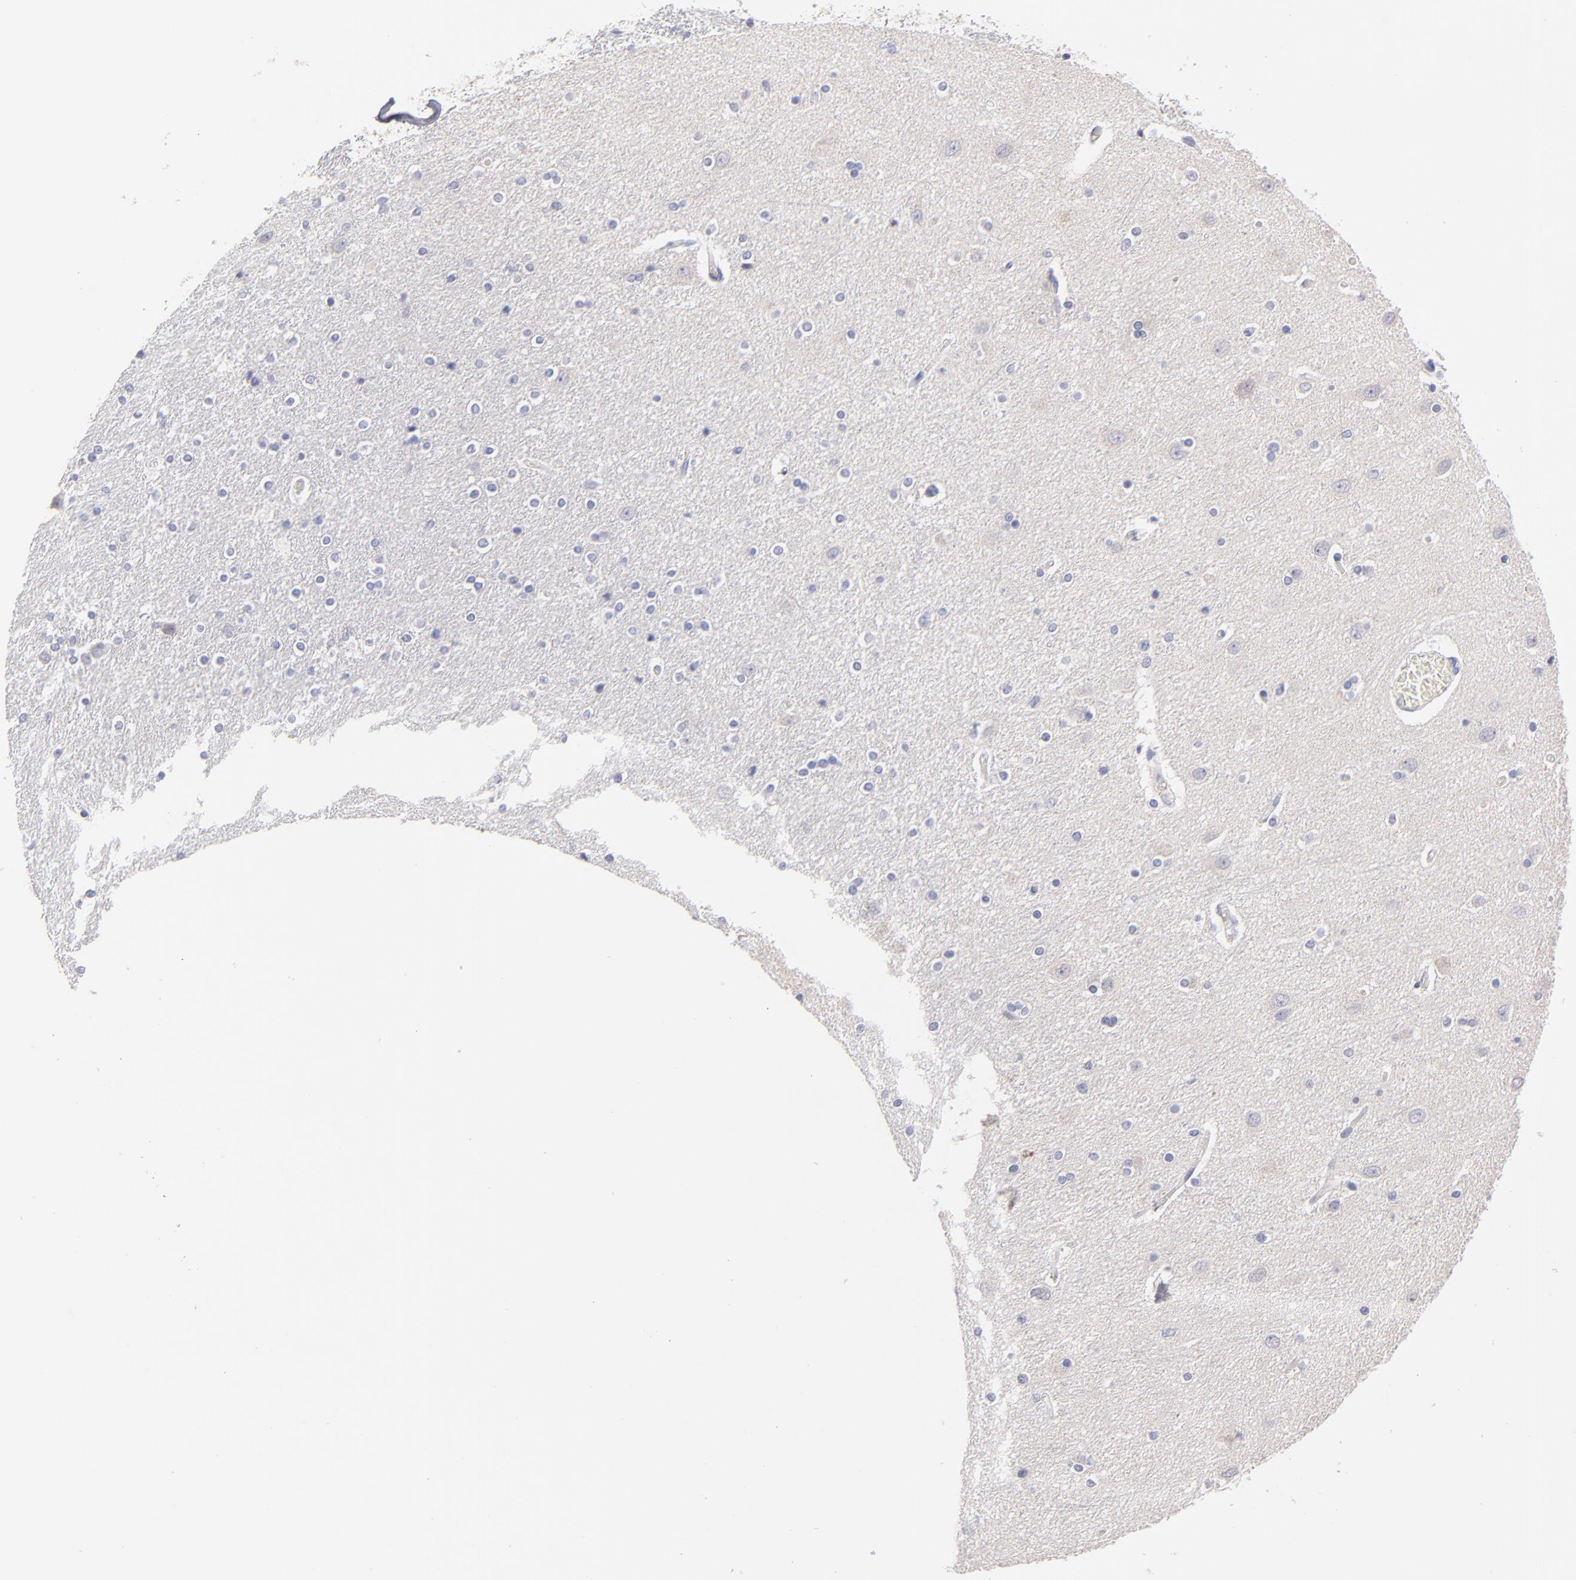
{"staining": {"intensity": "negative", "quantity": "none", "location": "none"}, "tissue": "caudate", "cell_type": "Glial cells", "image_type": "normal", "snomed": [{"axis": "morphology", "description": "Normal tissue, NOS"}, {"axis": "topography", "description": "Lateral ventricle wall"}], "caption": "Glial cells show no significant protein positivity in unremarkable caudate. (DAB immunohistochemistry, high magnification).", "gene": "PLVAP", "patient": {"sex": "female", "age": 54}}